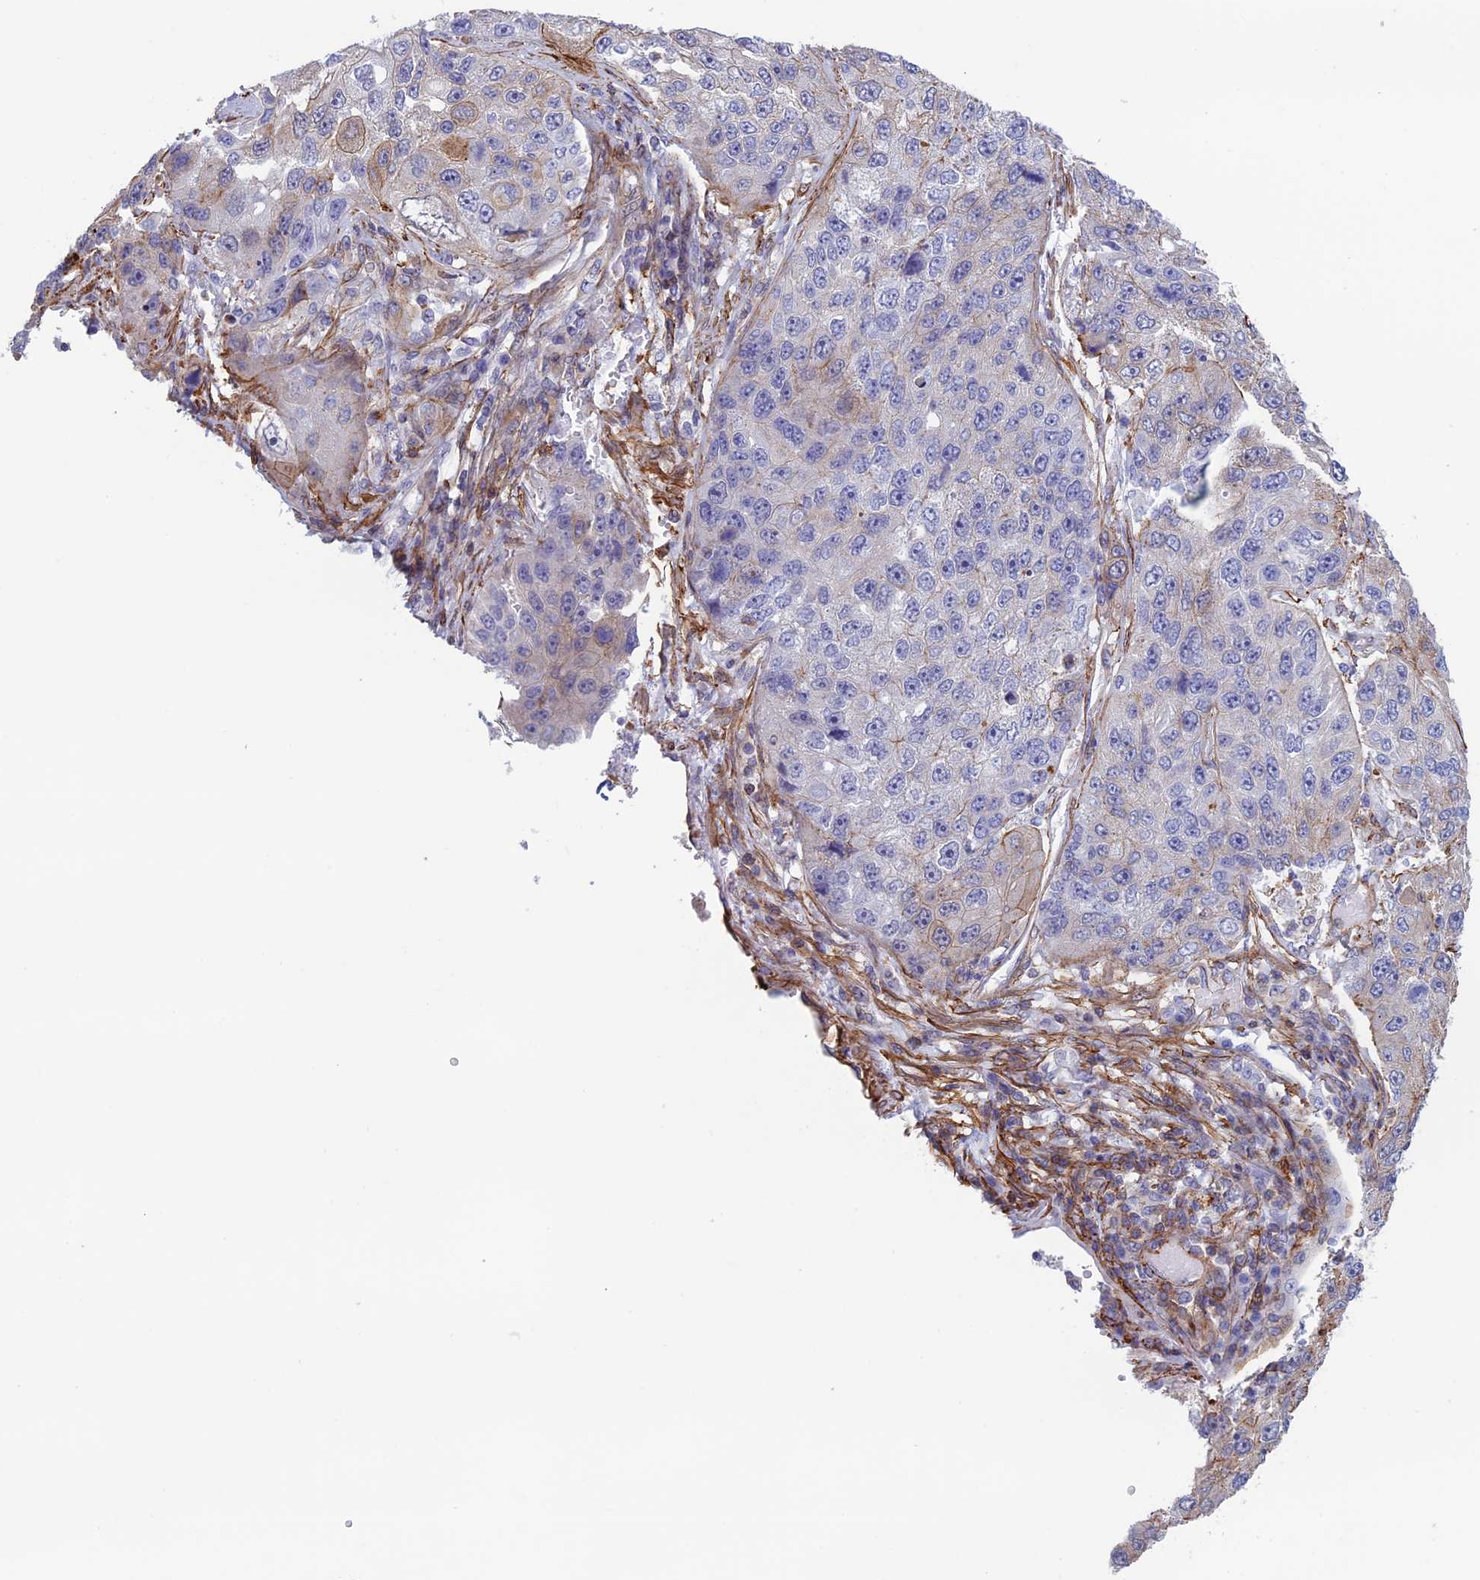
{"staining": {"intensity": "moderate", "quantity": "<25%", "location": "cytoplasmic/membranous"}, "tissue": "lung cancer", "cell_type": "Tumor cells", "image_type": "cancer", "snomed": [{"axis": "morphology", "description": "Squamous cell carcinoma, NOS"}, {"axis": "topography", "description": "Lung"}], "caption": "Squamous cell carcinoma (lung) stained with a protein marker exhibits moderate staining in tumor cells.", "gene": "ANGPTL2", "patient": {"sex": "male", "age": 61}}